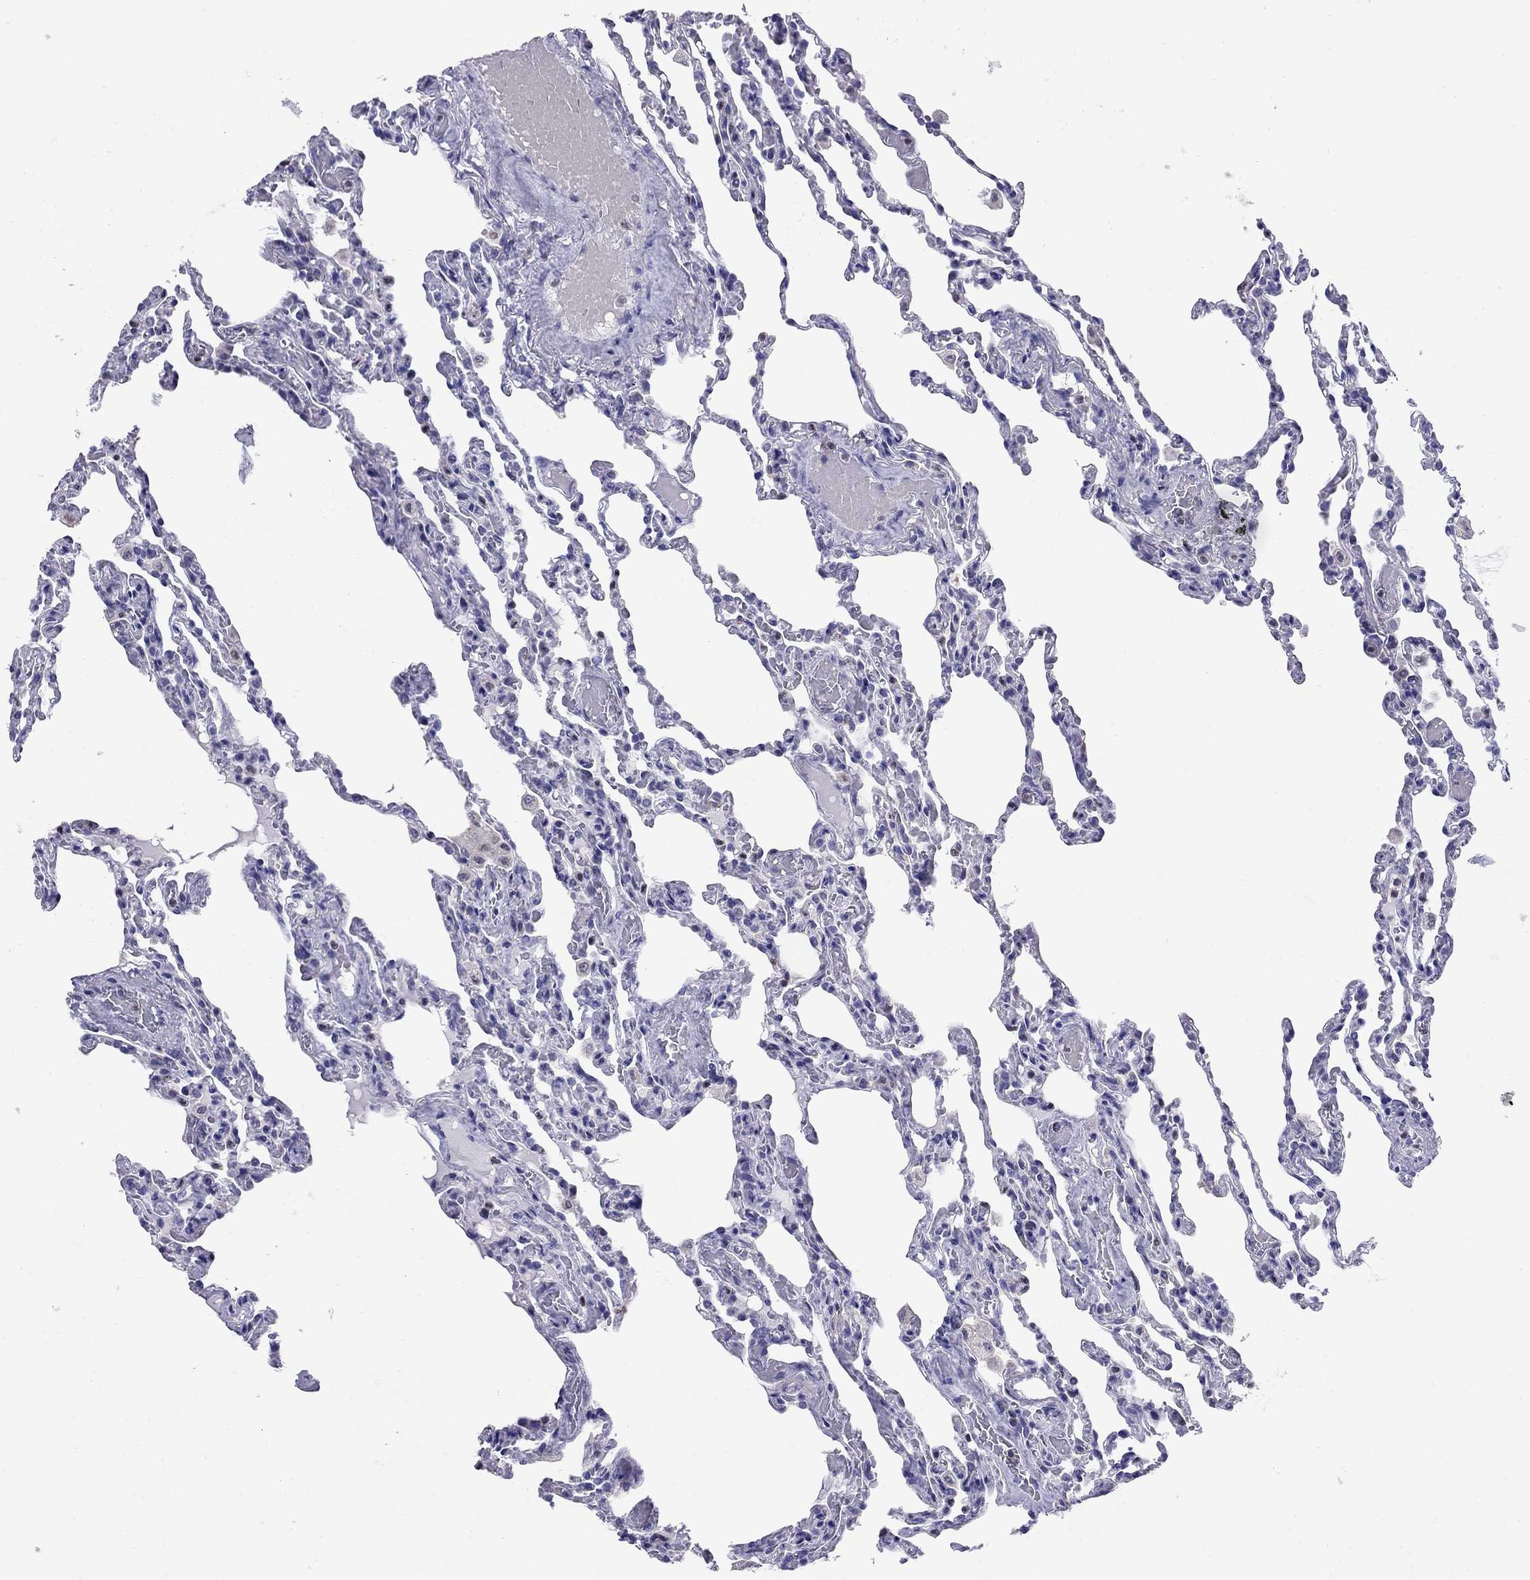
{"staining": {"intensity": "negative", "quantity": "none", "location": "none"}, "tissue": "lung", "cell_type": "Alveolar cells", "image_type": "normal", "snomed": [{"axis": "morphology", "description": "Normal tissue, NOS"}, {"axis": "topography", "description": "Lung"}], "caption": "Lung stained for a protein using immunohistochemistry (IHC) displays no positivity alveolar cells.", "gene": "SLC46A2", "patient": {"sex": "female", "age": 43}}